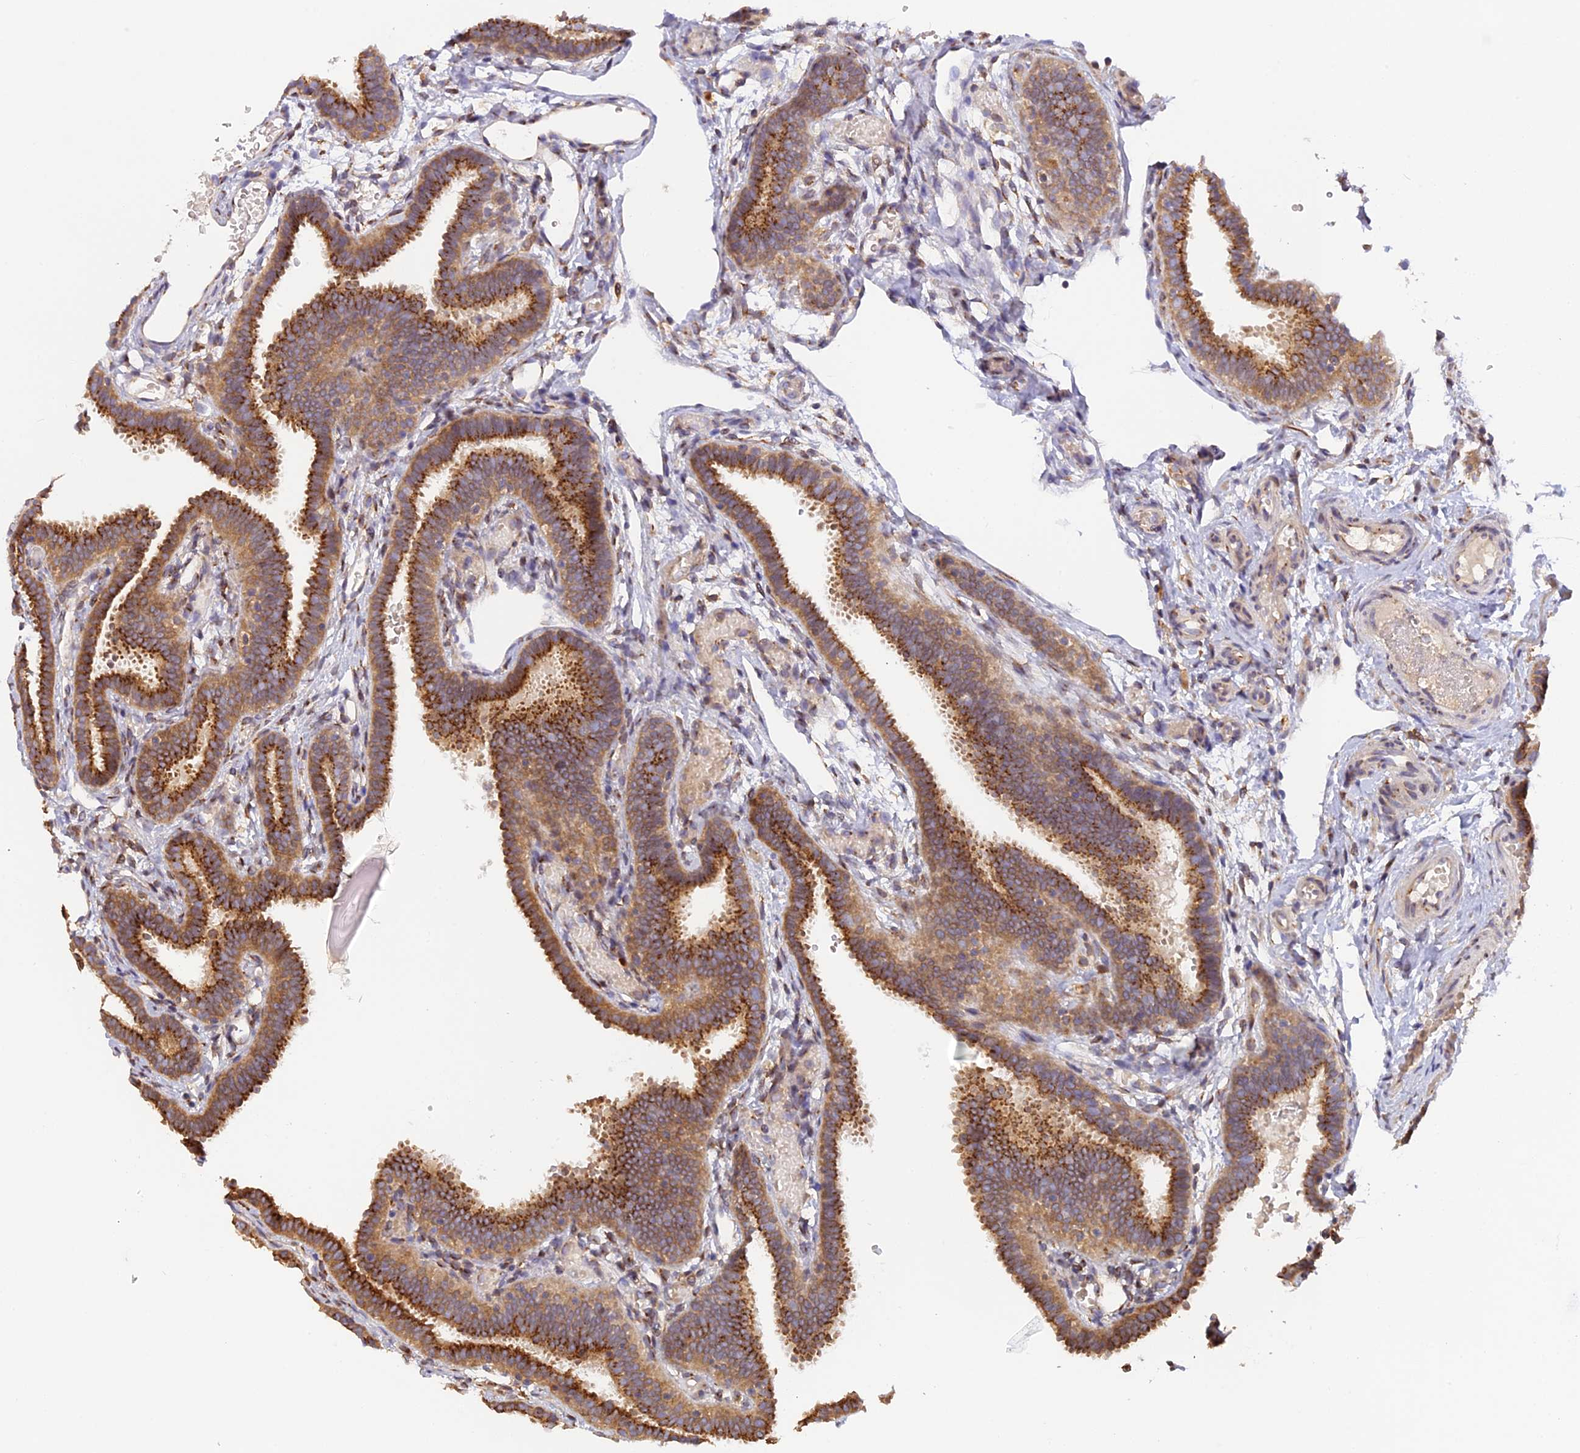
{"staining": {"intensity": "strong", "quantity": ">75%", "location": "cytoplasmic/membranous"}, "tissue": "fallopian tube", "cell_type": "Glandular cells", "image_type": "normal", "snomed": [{"axis": "morphology", "description": "Normal tissue, NOS"}, {"axis": "topography", "description": "Fallopian tube"}], "caption": "Unremarkable fallopian tube was stained to show a protein in brown. There is high levels of strong cytoplasmic/membranous expression in about >75% of glandular cells.", "gene": "SNX17", "patient": {"sex": "female", "age": 37}}